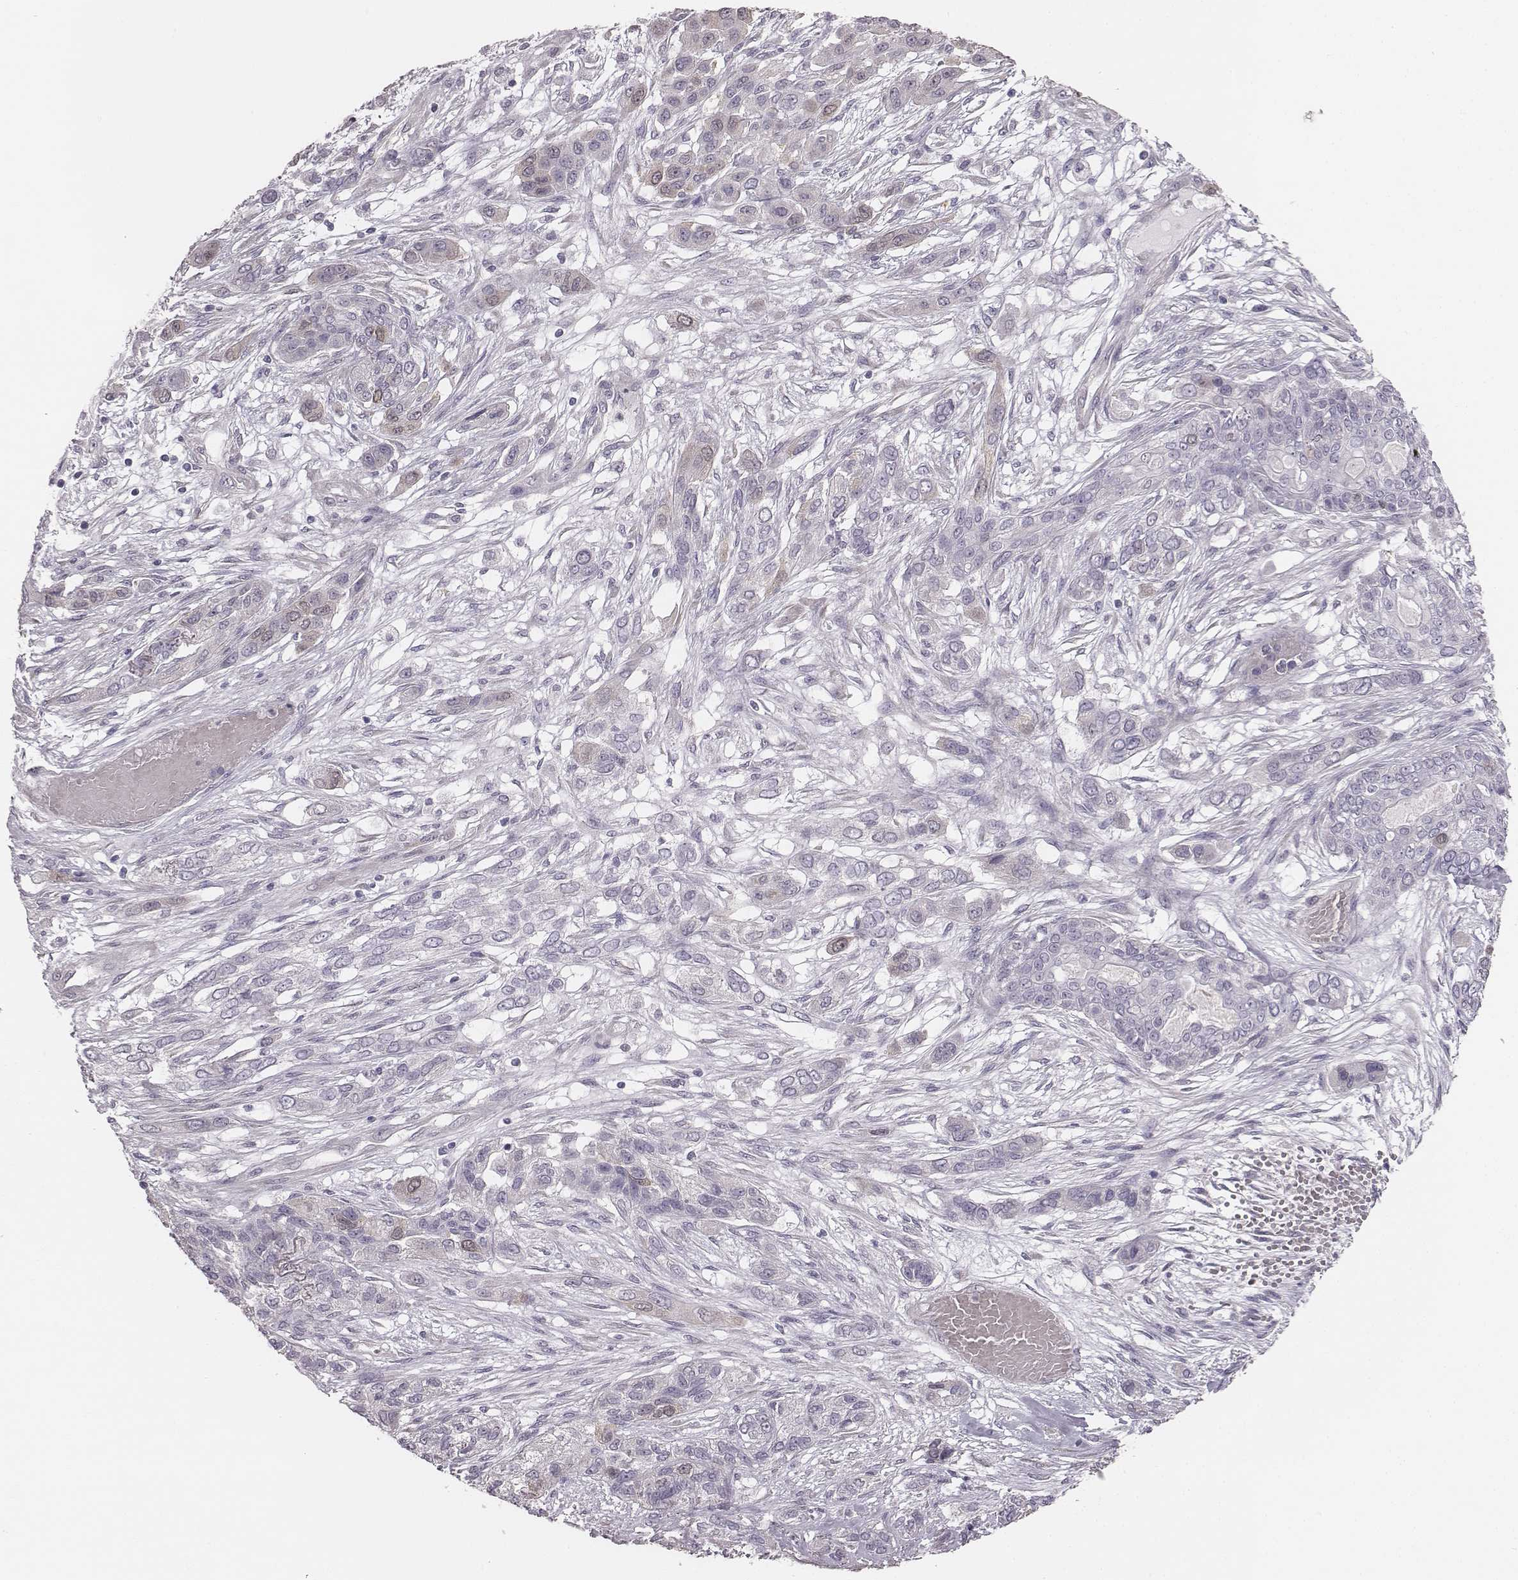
{"staining": {"intensity": "negative", "quantity": "none", "location": "none"}, "tissue": "lung cancer", "cell_type": "Tumor cells", "image_type": "cancer", "snomed": [{"axis": "morphology", "description": "Squamous cell carcinoma, NOS"}, {"axis": "topography", "description": "Lung"}], "caption": "Immunohistochemistry (IHC) image of human lung cancer (squamous cell carcinoma) stained for a protein (brown), which exhibits no expression in tumor cells.", "gene": "PBK", "patient": {"sex": "female", "age": 70}}